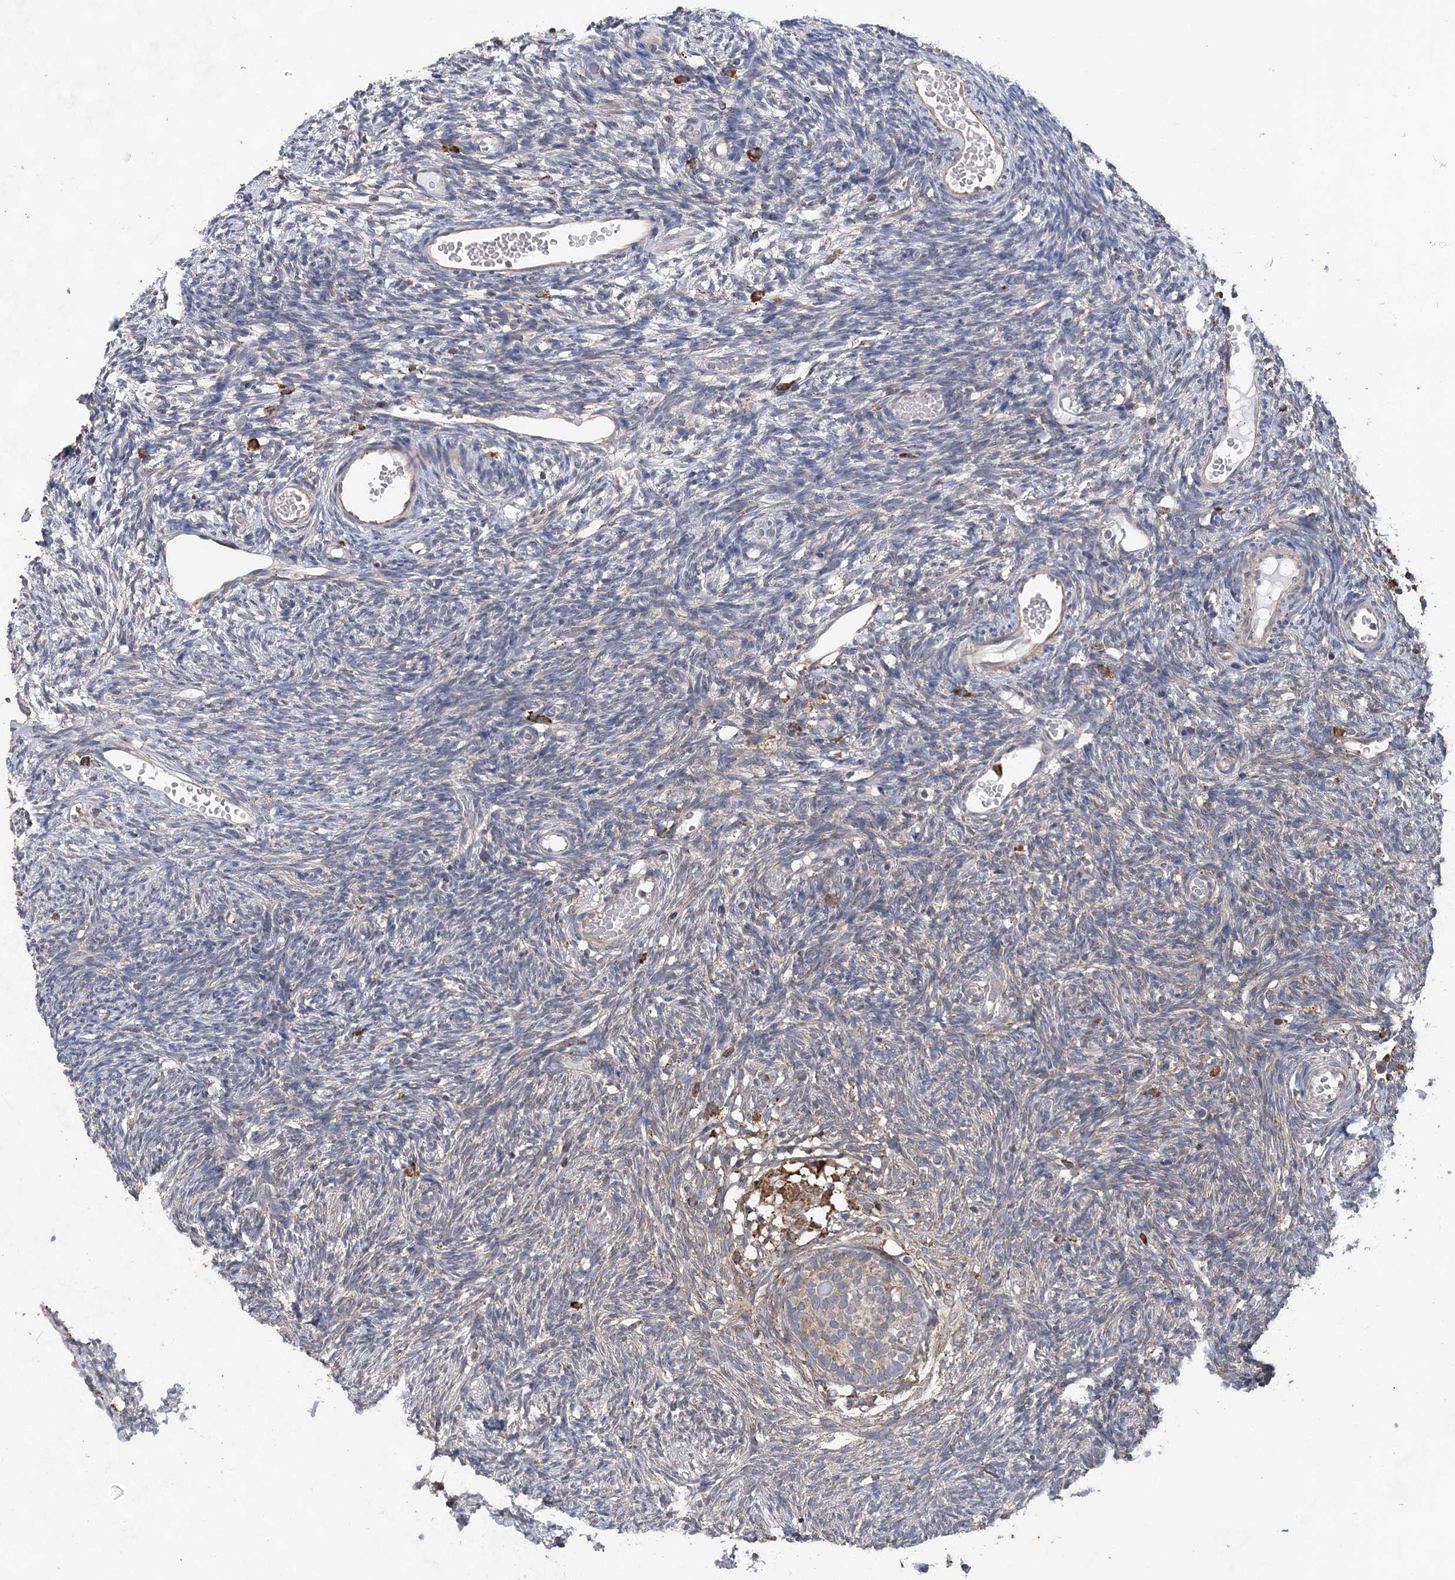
{"staining": {"intensity": "negative", "quantity": "none", "location": "none"}, "tissue": "ovary", "cell_type": "Ovarian stroma cells", "image_type": "normal", "snomed": [{"axis": "morphology", "description": "Normal tissue, NOS"}, {"axis": "topography", "description": "Ovary"}], "caption": "Ovarian stroma cells show no significant protein staining in benign ovary.", "gene": "WDR12", "patient": {"sex": "female", "age": 35}}